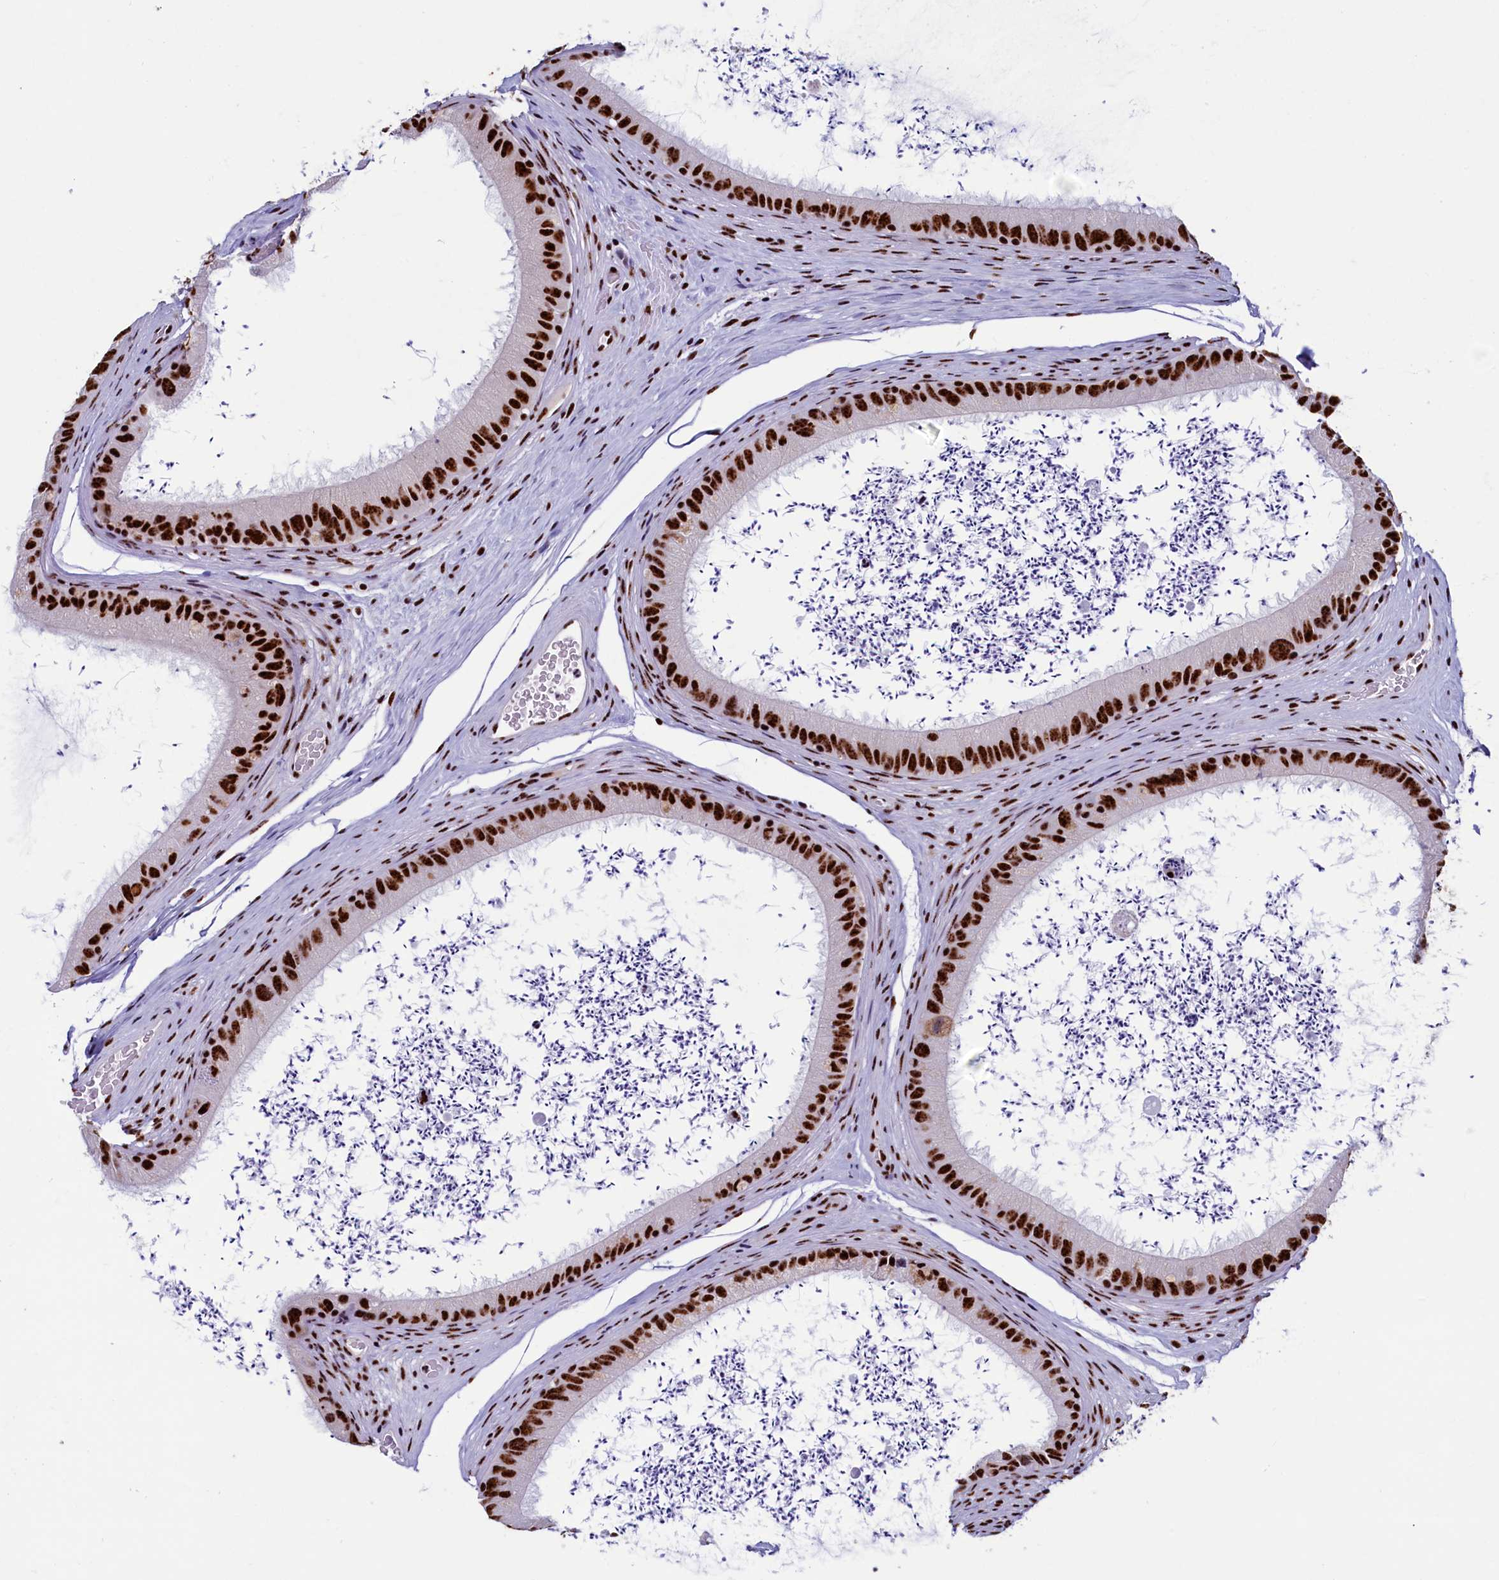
{"staining": {"intensity": "strong", "quantity": ">75%", "location": "nuclear"}, "tissue": "epididymis", "cell_type": "Glandular cells", "image_type": "normal", "snomed": [{"axis": "morphology", "description": "Normal tissue, NOS"}, {"axis": "topography", "description": "Epididymis, spermatic cord, NOS"}], "caption": "Immunohistochemistry (IHC) of normal human epididymis displays high levels of strong nuclear staining in about >75% of glandular cells. Using DAB (brown) and hematoxylin (blue) stains, captured at high magnification using brightfield microscopy.", "gene": "SRRM2", "patient": {"sex": "male", "age": 50}}